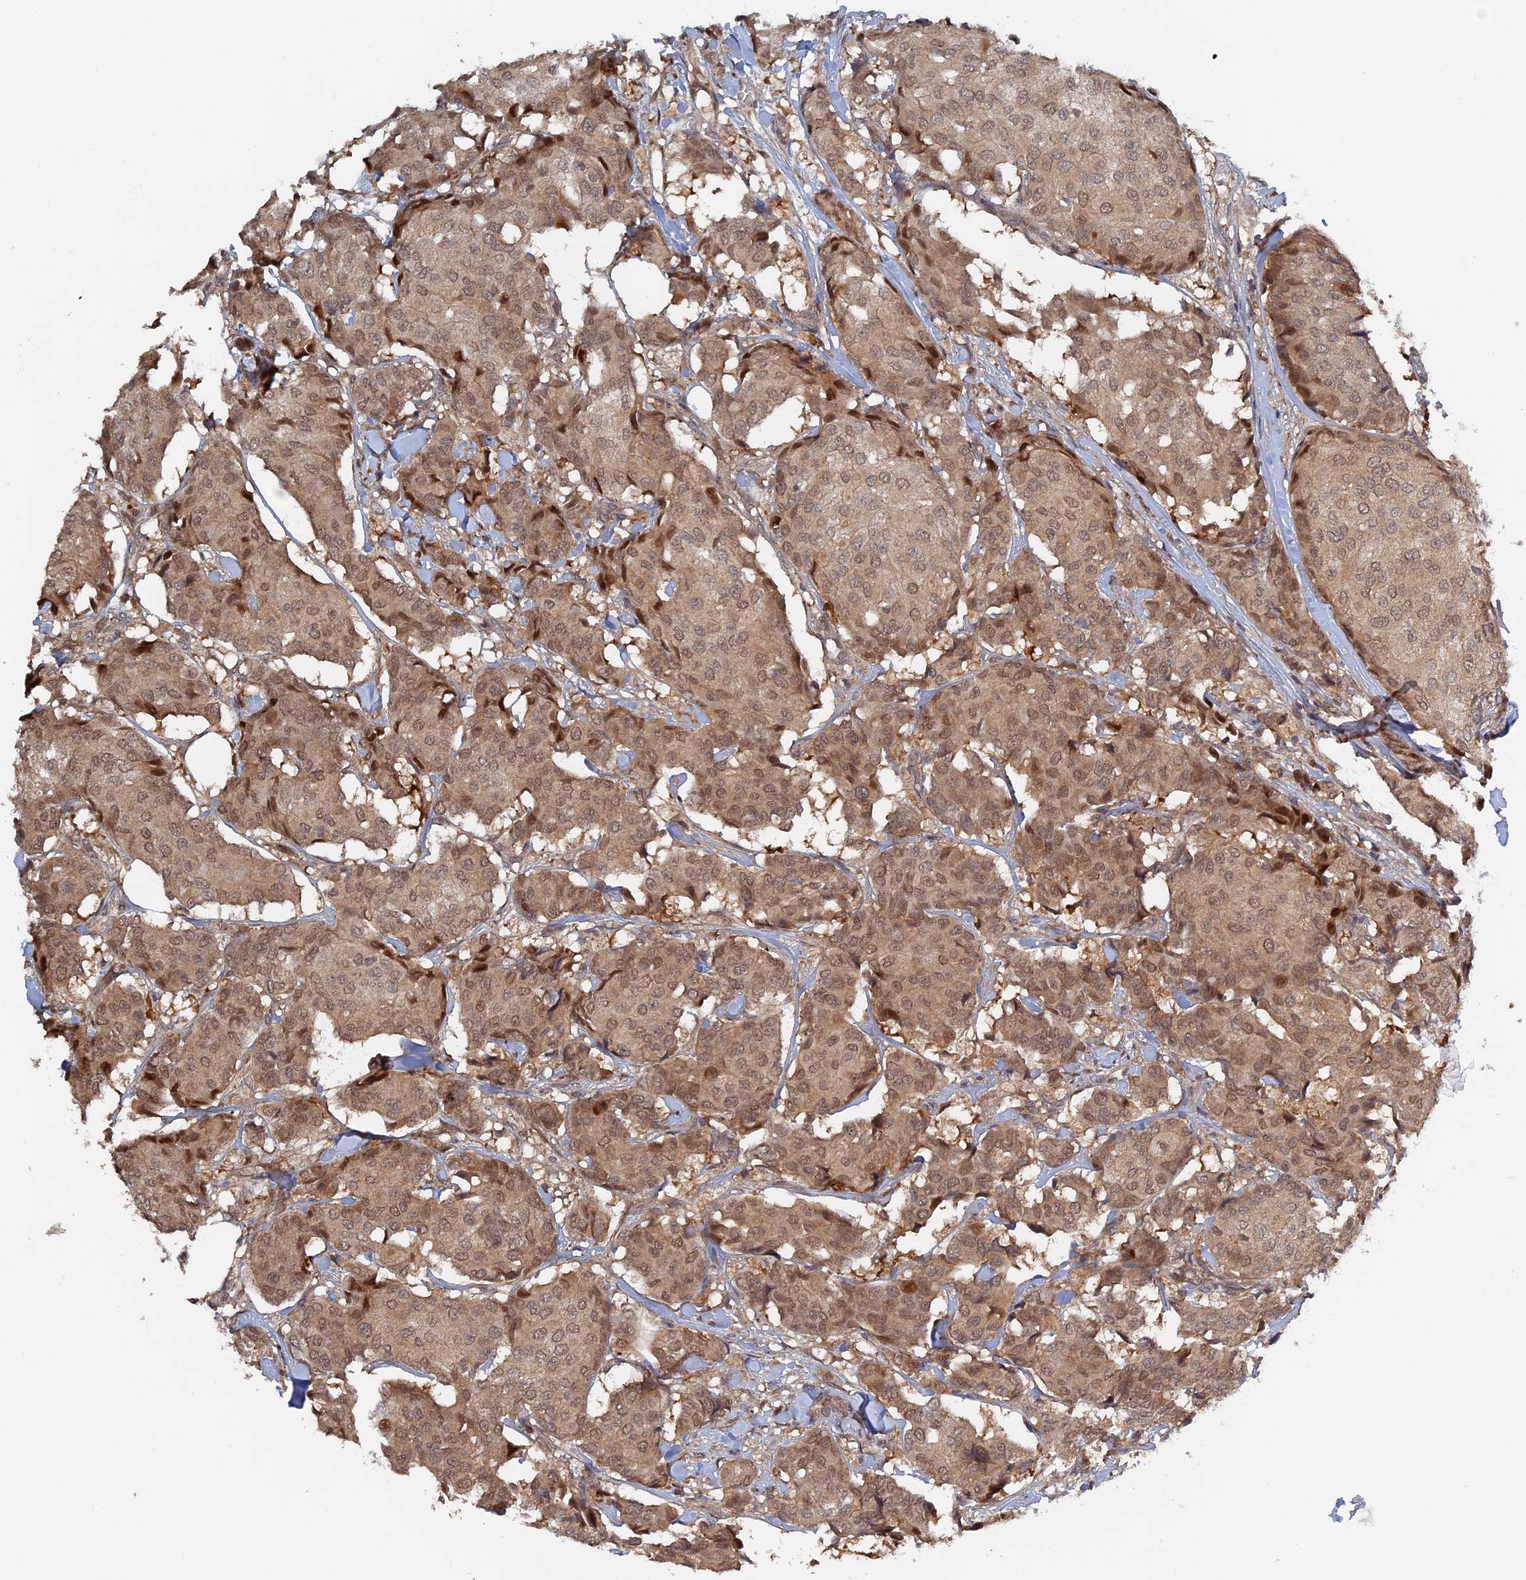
{"staining": {"intensity": "moderate", "quantity": ">75%", "location": "cytoplasmic/membranous,nuclear"}, "tissue": "breast cancer", "cell_type": "Tumor cells", "image_type": "cancer", "snomed": [{"axis": "morphology", "description": "Duct carcinoma"}, {"axis": "topography", "description": "Breast"}], "caption": "High-power microscopy captured an immunohistochemistry (IHC) photomicrograph of breast cancer (invasive ductal carcinoma), revealing moderate cytoplasmic/membranous and nuclear staining in about >75% of tumor cells.", "gene": "ELOVL6", "patient": {"sex": "female", "age": 75}}